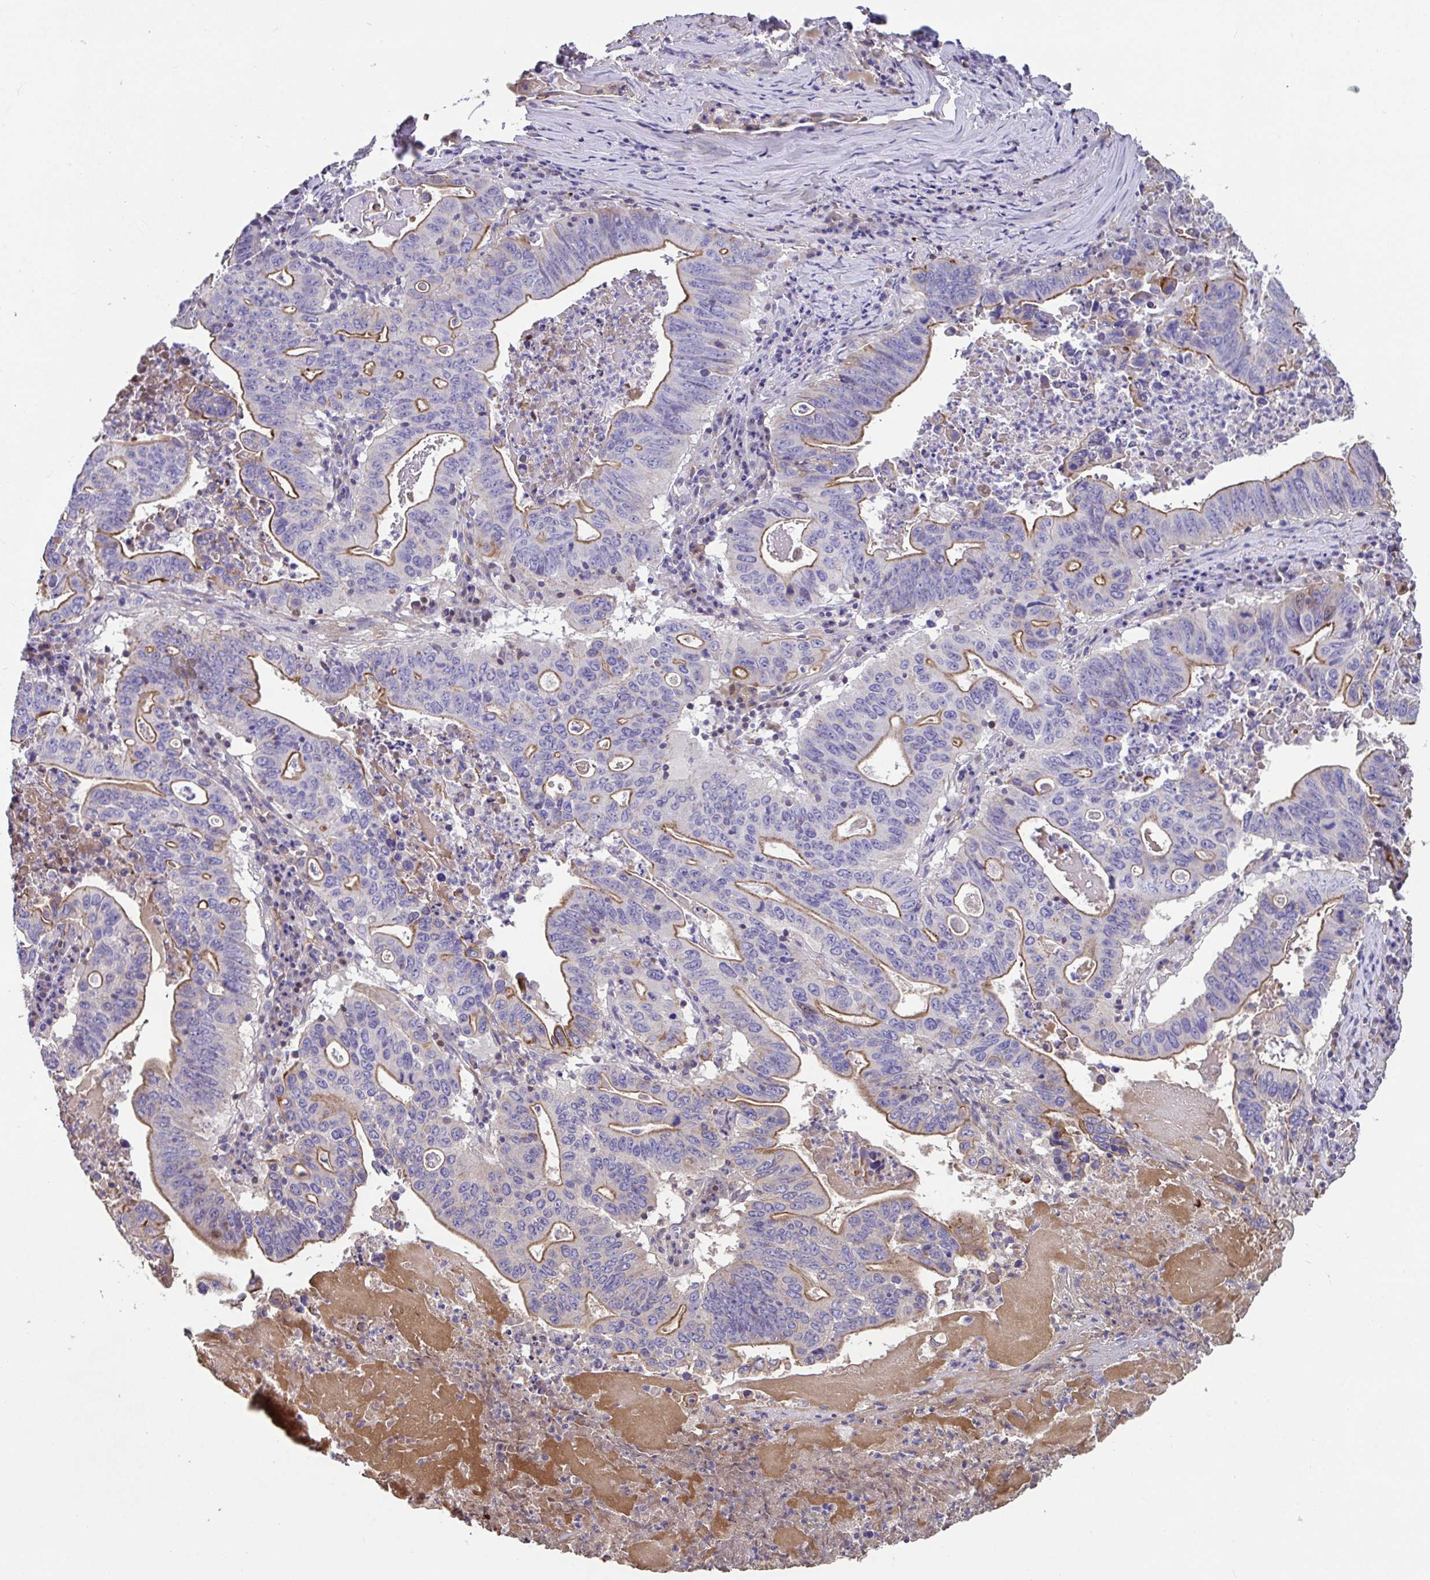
{"staining": {"intensity": "strong", "quantity": "25%-75%", "location": "cytoplasmic/membranous"}, "tissue": "lung cancer", "cell_type": "Tumor cells", "image_type": "cancer", "snomed": [{"axis": "morphology", "description": "Adenocarcinoma, NOS"}, {"axis": "topography", "description": "Lung"}], "caption": "Immunohistochemistry (IHC) of lung cancer displays high levels of strong cytoplasmic/membranous expression in about 25%-75% of tumor cells. (brown staining indicates protein expression, while blue staining denotes nuclei).", "gene": "ZNF813", "patient": {"sex": "female", "age": 60}}